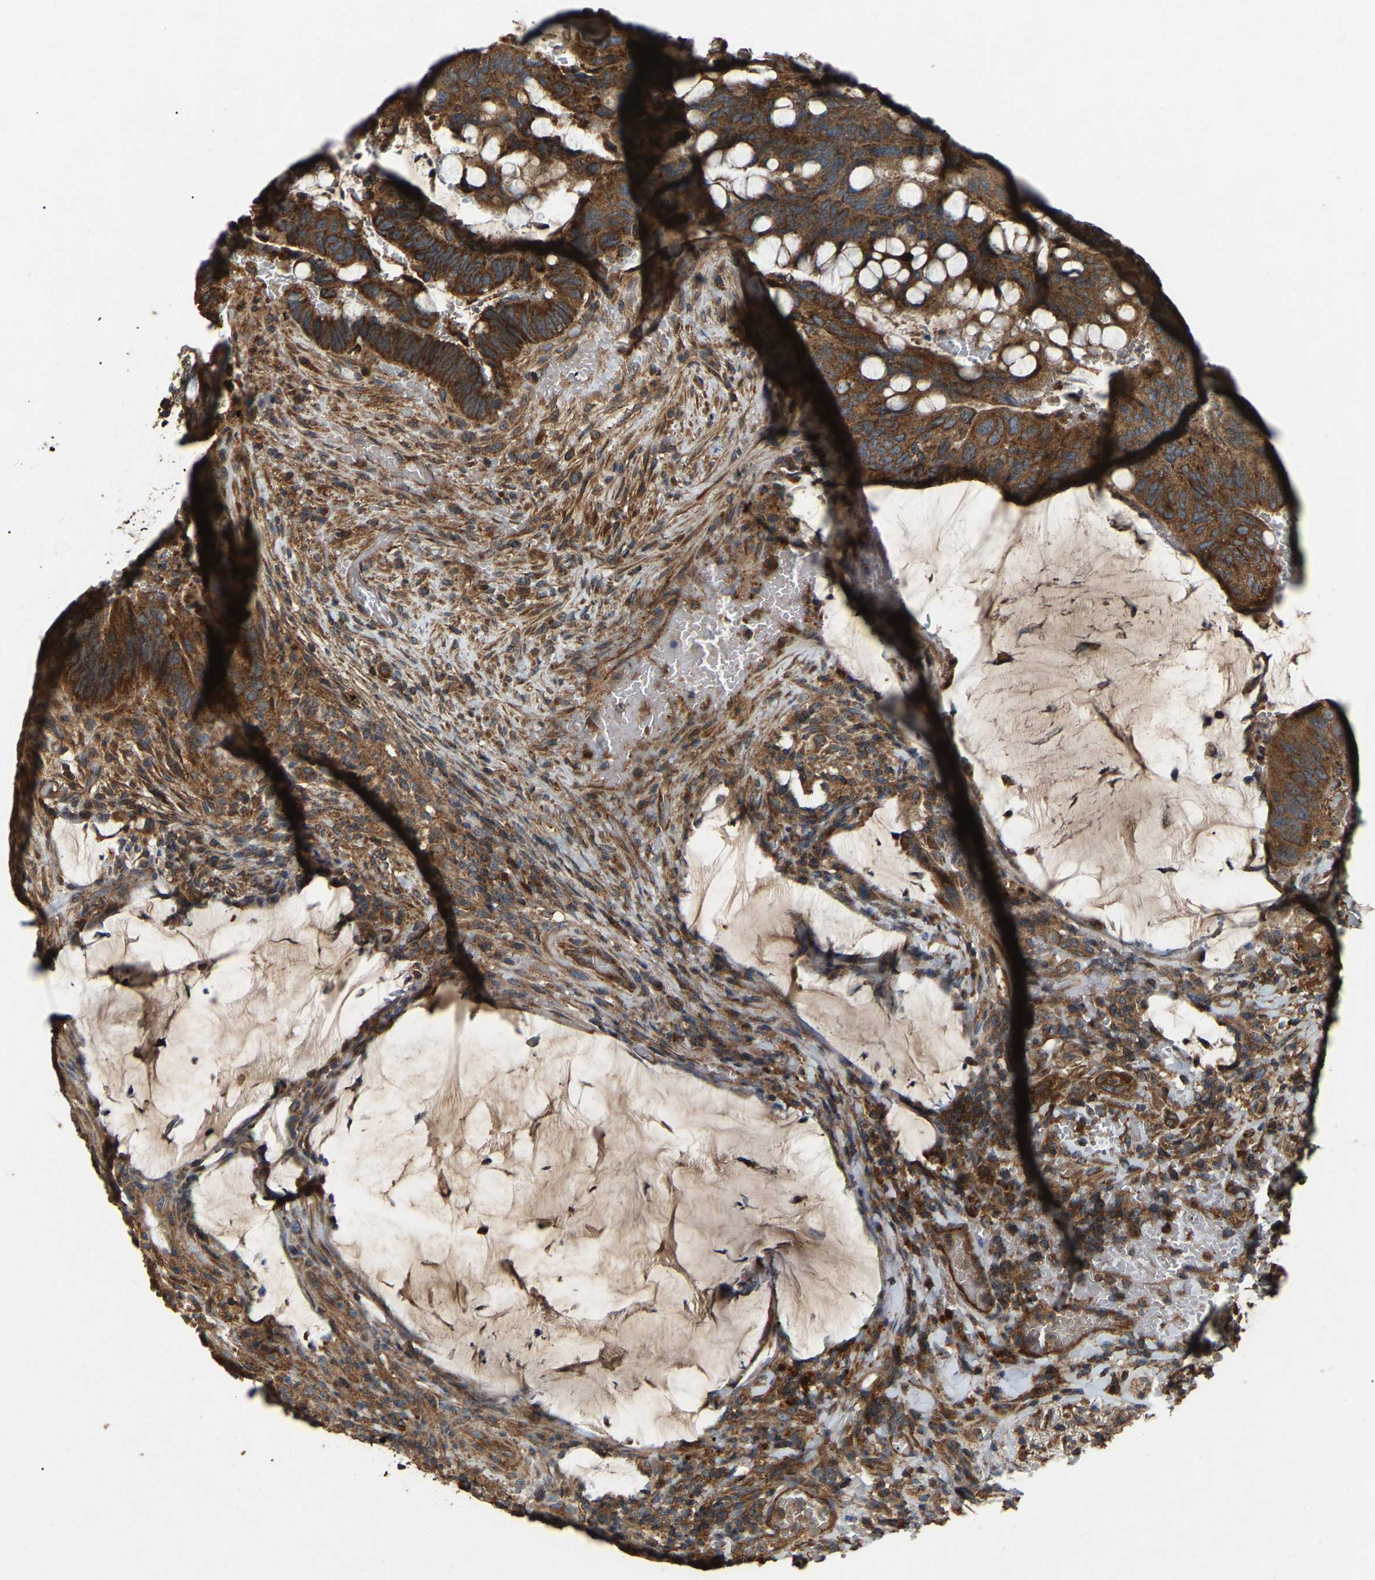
{"staining": {"intensity": "strong", "quantity": ">75%", "location": "cytoplasmic/membranous"}, "tissue": "colorectal cancer", "cell_type": "Tumor cells", "image_type": "cancer", "snomed": [{"axis": "morphology", "description": "Normal tissue, NOS"}, {"axis": "morphology", "description": "Adenocarcinoma, NOS"}, {"axis": "topography", "description": "Rectum"}, {"axis": "topography", "description": "Peripheral nerve tissue"}], "caption": "This histopathology image shows colorectal cancer (adenocarcinoma) stained with IHC to label a protein in brown. The cytoplasmic/membranous of tumor cells show strong positivity for the protein. Nuclei are counter-stained blue.", "gene": "SAMD9L", "patient": {"sex": "male", "age": 92}}